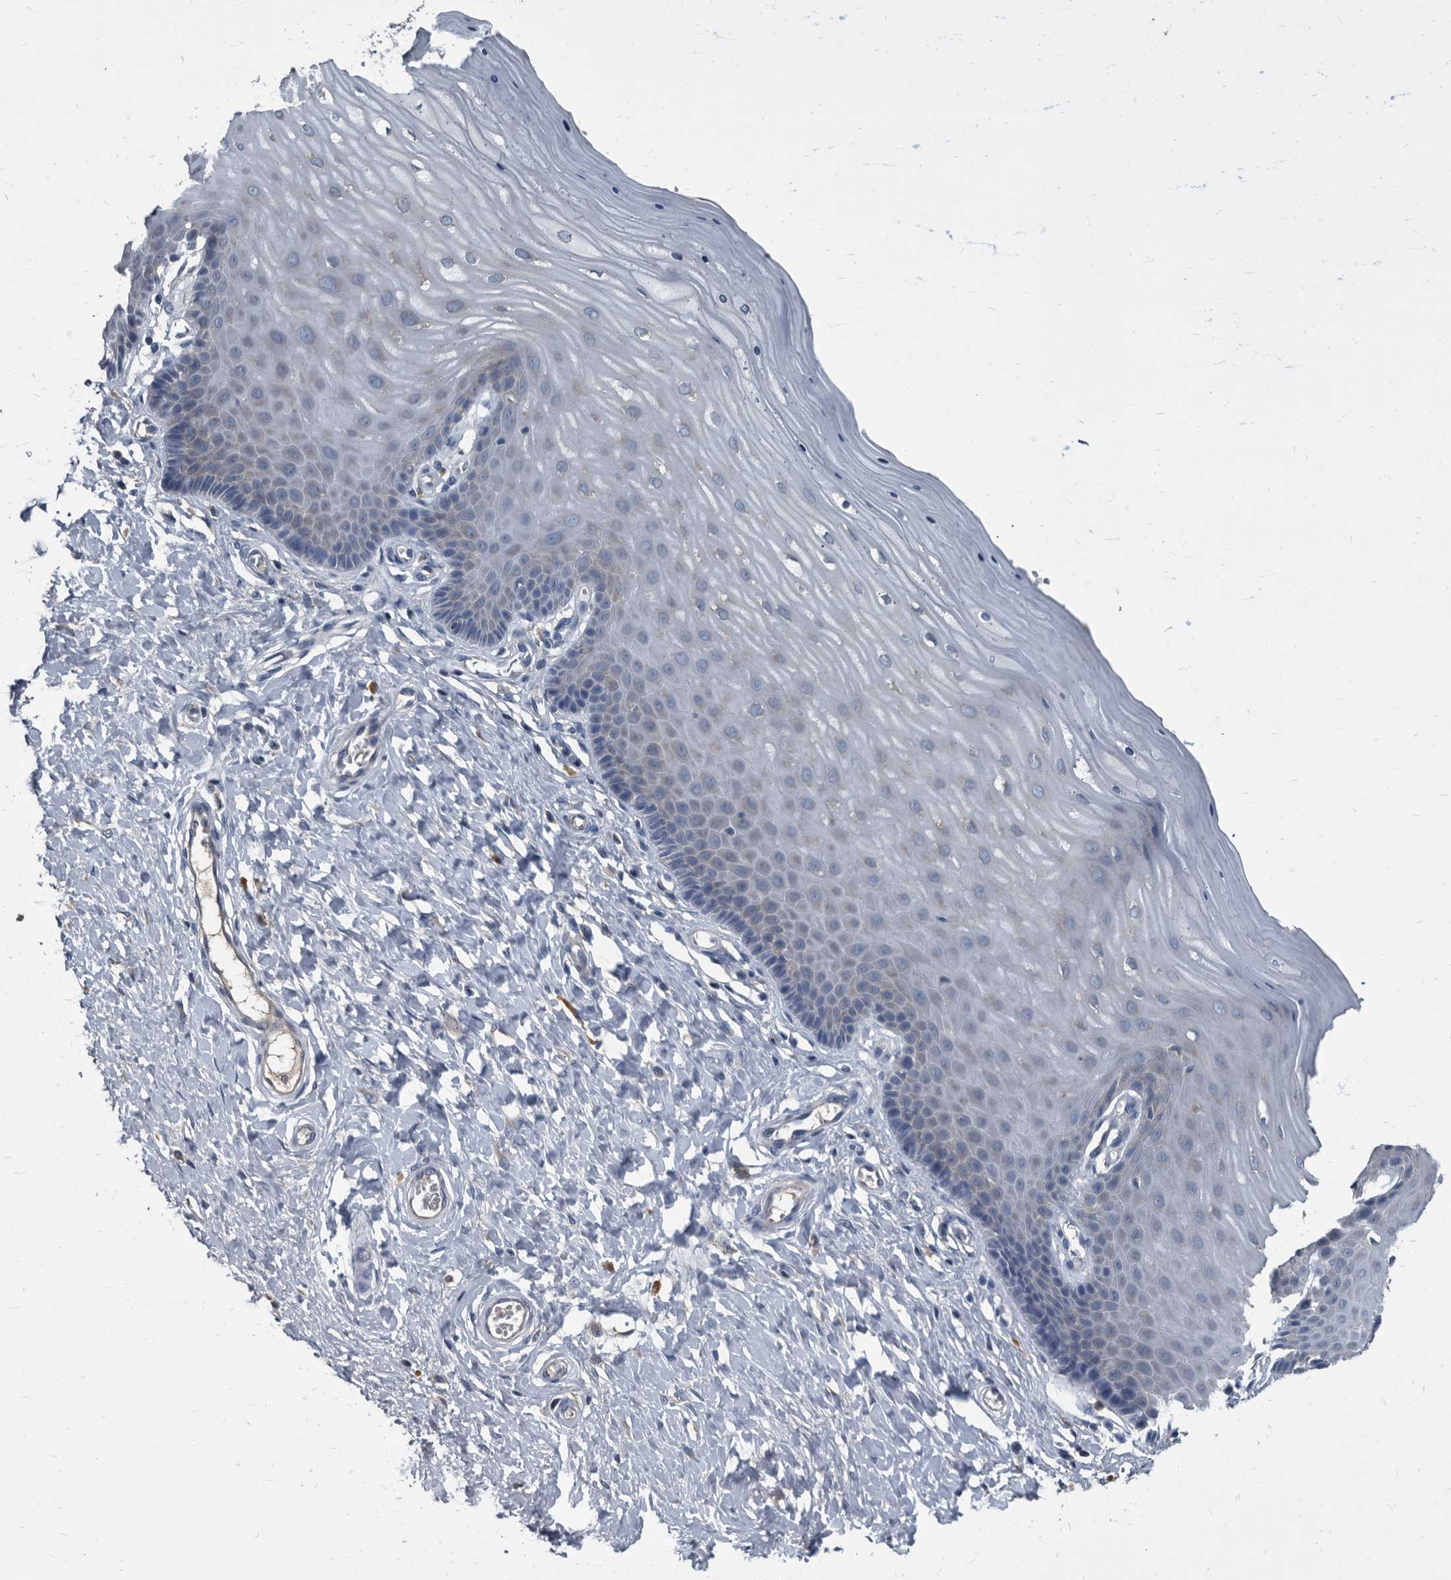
{"staining": {"intensity": "negative", "quantity": "none", "location": "none"}, "tissue": "cervix", "cell_type": "Glandular cells", "image_type": "normal", "snomed": [{"axis": "morphology", "description": "Normal tissue, NOS"}, {"axis": "topography", "description": "Cervix"}], "caption": "Cervix stained for a protein using immunohistochemistry (IHC) shows no positivity glandular cells.", "gene": "CDV3", "patient": {"sex": "female", "age": 55}}